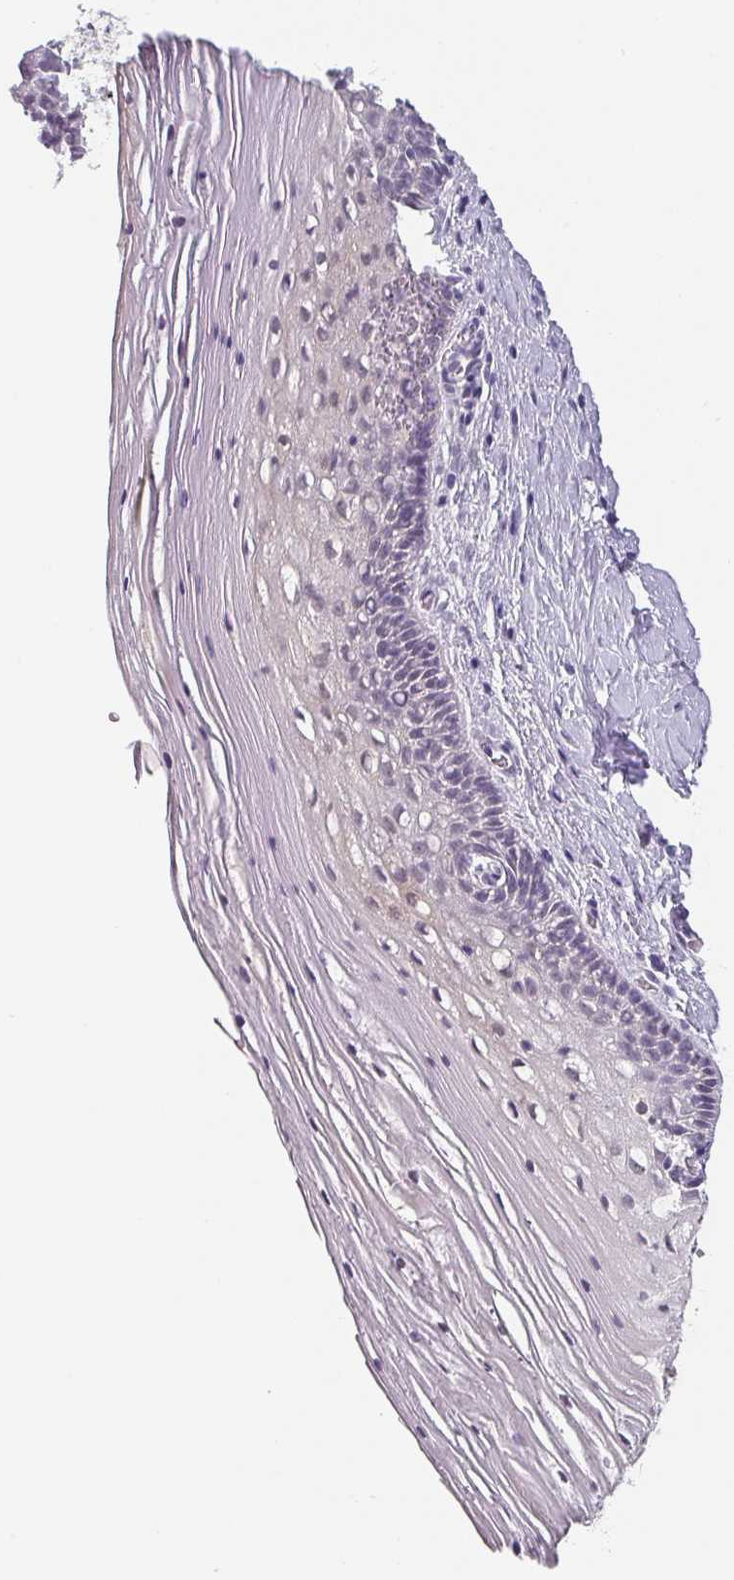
{"staining": {"intensity": "weak", "quantity": "<25%", "location": "nuclear"}, "tissue": "cervix", "cell_type": "Glandular cells", "image_type": "normal", "snomed": [{"axis": "morphology", "description": "Normal tissue, NOS"}, {"axis": "topography", "description": "Cervix"}], "caption": "The micrograph shows no staining of glandular cells in benign cervix. (Immunohistochemistry (ihc), brightfield microscopy, high magnification).", "gene": "C1QB", "patient": {"sex": "female", "age": 36}}